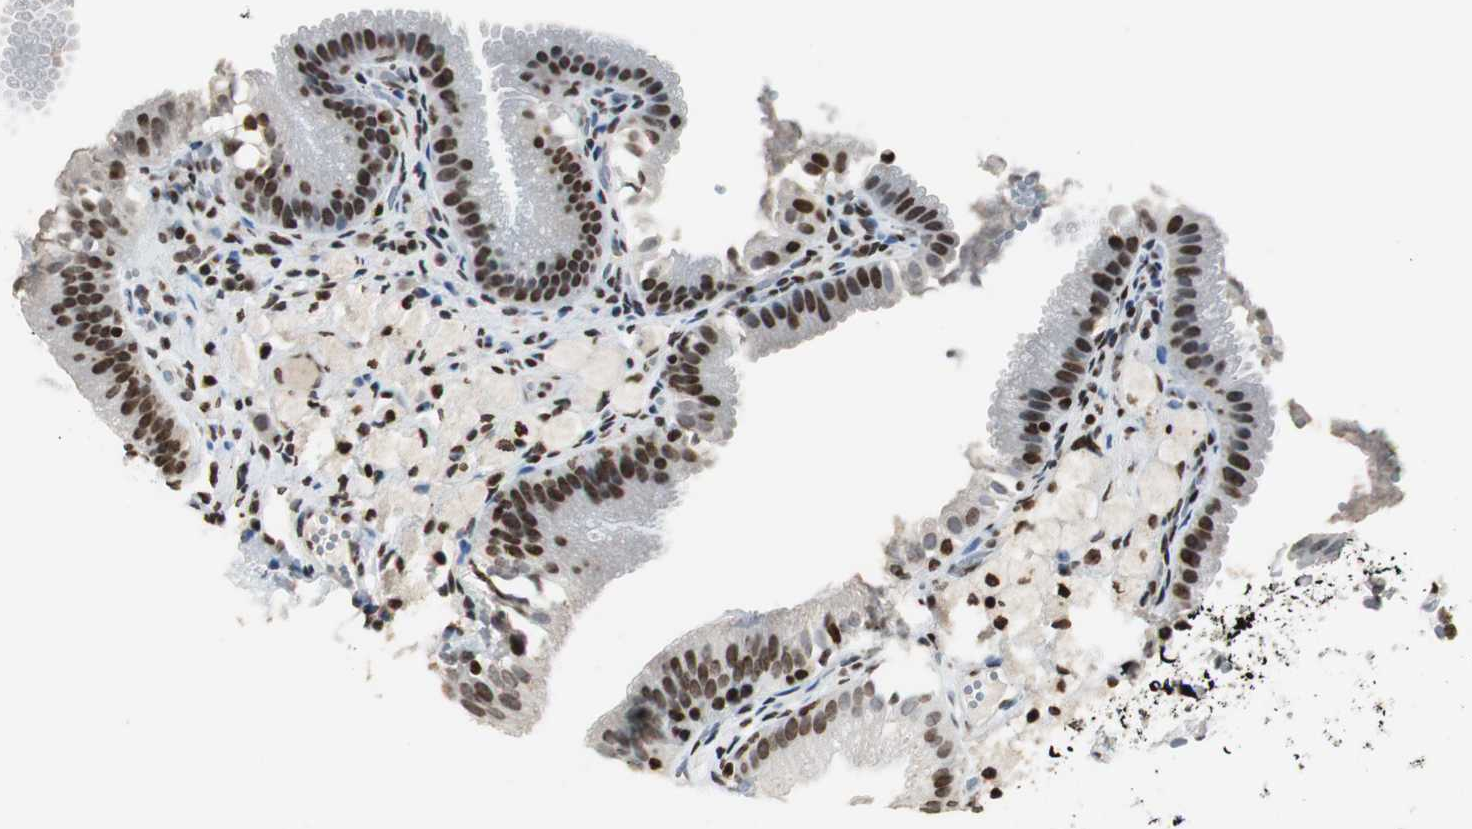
{"staining": {"intensity": "strong", "quantity": ">75%", "location": "nuclear"}, "tissue": "gallbladder", "cell_type": "Glandular cells", "image_type": "normal", "snomed": [{"axis": "morphology", "description": "Normal tissue, NOS"}, {"axis": "topography", "description": "Gallbladder"}], "caption": "This is a micrograph of immunohistochemistry (IHC) staining of normal gallbladder, which shows strong expression in the nuclear of glandular cells.", "gene": "PAXIP1", "patient": {"sex": "female", "age": 24}}